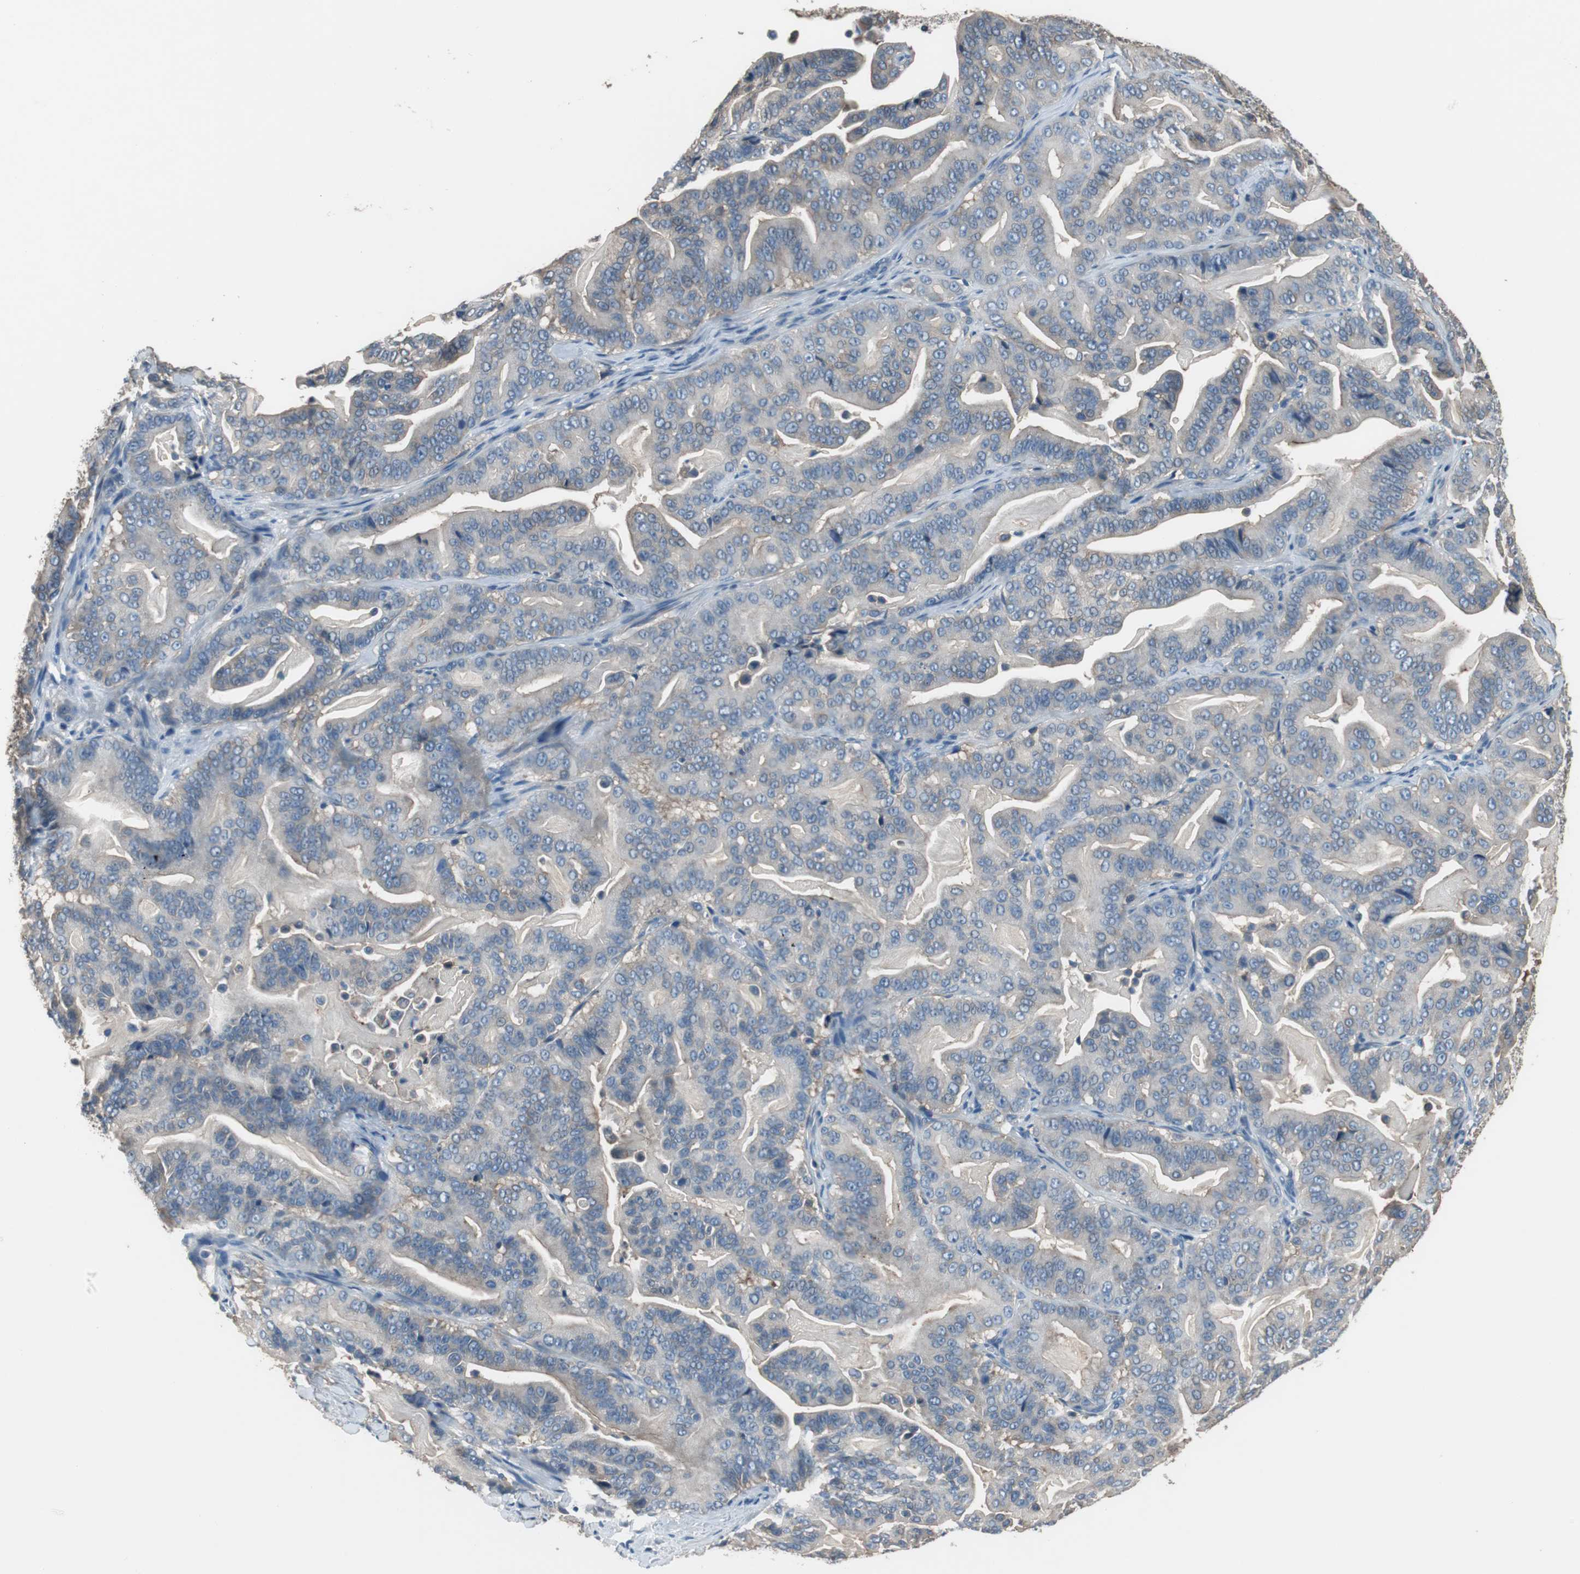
{"staining": {"intensity": "weak", "quantity": "<25%", "location": "cytoplasmic/membranous"}, "tissue": "pancreatic cancer", "cell_type": "Tumor cells", "image_type": "cancer", "snomed": [{"axis": "morphology", "description": "Adenocarcinoma, NOS"}, {"axis": "topography", "description": "Pancreas"}], "caption": "This is an immunohistochemistry (IHC) image of human pancreatic adenocarcinoma. There is no positivity in tumor cells.", "gene": "PRKCA", "patient": {"sex": "male", "age": 63}}